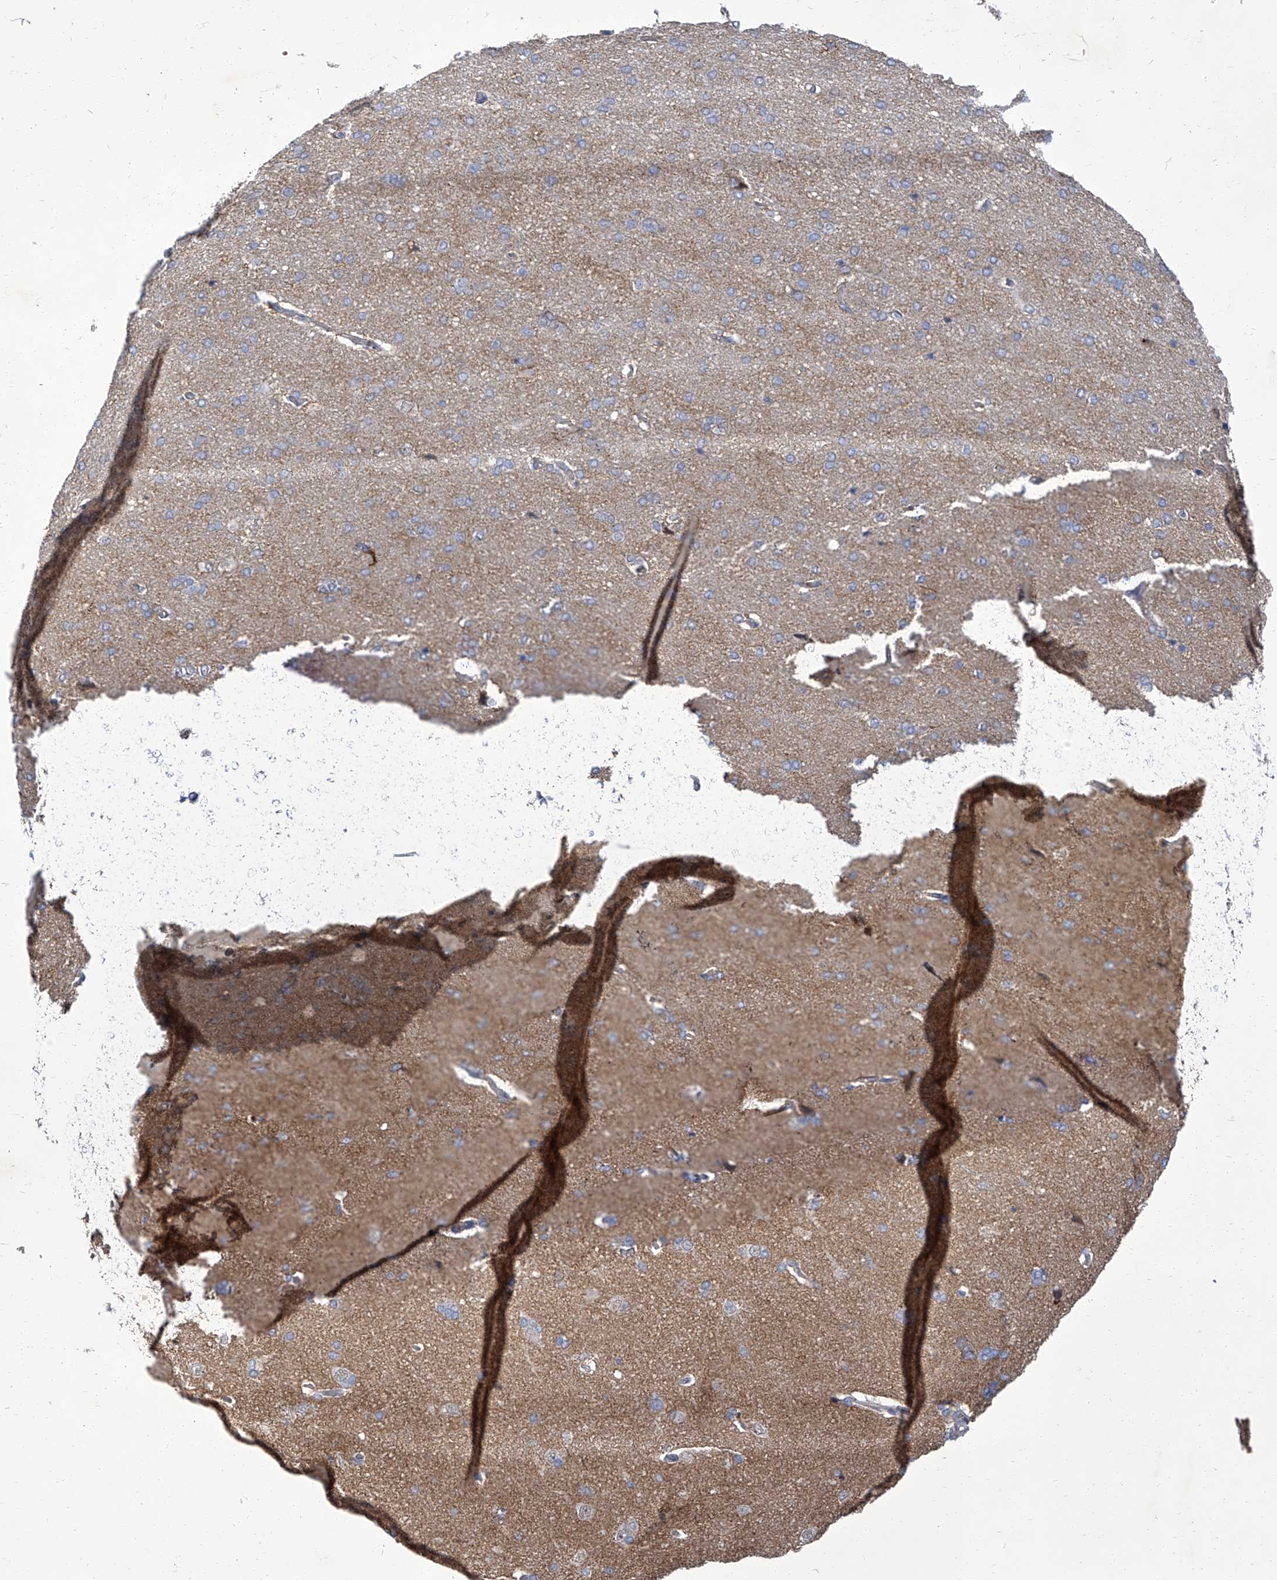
{"staining": {"intensity": "weak", "quantity": "25%-75%", "location": "cytoplasmic/membranous"}, "tissue": "cerebral cortex", "cell_type": "Endothelial cells", "image_type": "normal", "snomed": [{"axis": "morphology", "description": "Normal tissue, NOS"}, {"axis": "topography", "description": "Cerebral cortex"}], "caption": "Immunohistochemistry of benign cerebral cortex displays low levels of weak cytoplasmic/membranous expression in approximately 25%-75% of endothelial cells.", "gene": "PARD3", "patient": {"sex": "male", "age": 62}}